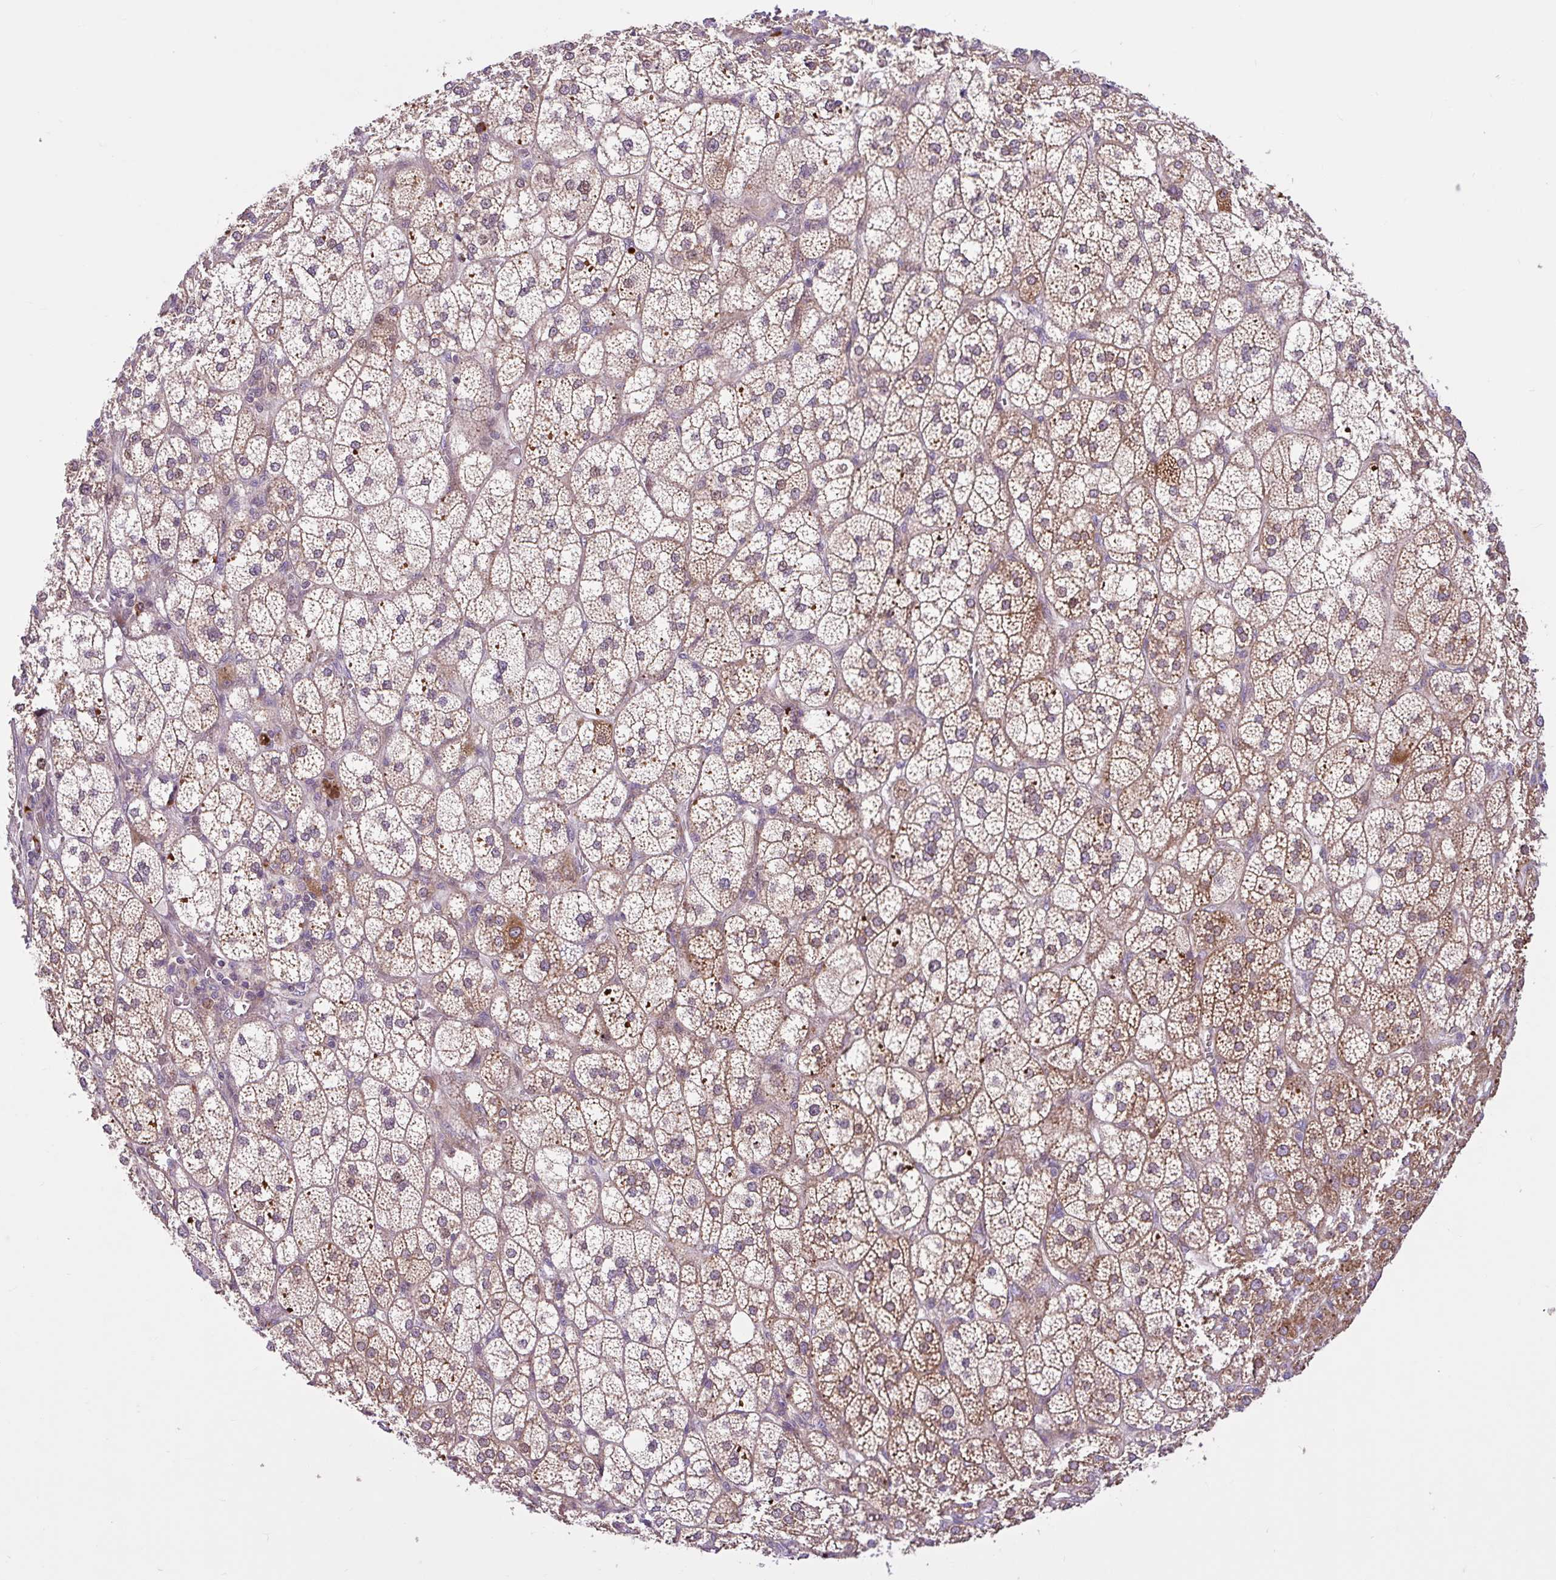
{"staining": {"intensity": "moderate", "quantity": ">75%", "location": "cytoplasmic/membranous"}, "tissue": "adrenal gland", "cell_type": "Glandular cells", "image_type": "normal", "snomed": [{"axis": "morphology", "description": "Normal tissue, NOS"}, {"axis": "topography", "description": "Adrenal gland"}], "caption": "Glandular cells show moderate cytoplasmic/membranous positivity in about >75% of cells in unremarkable adrenal gland.", "gene": "NTPCR", "patient": {"sex": "female", "age": 60}}